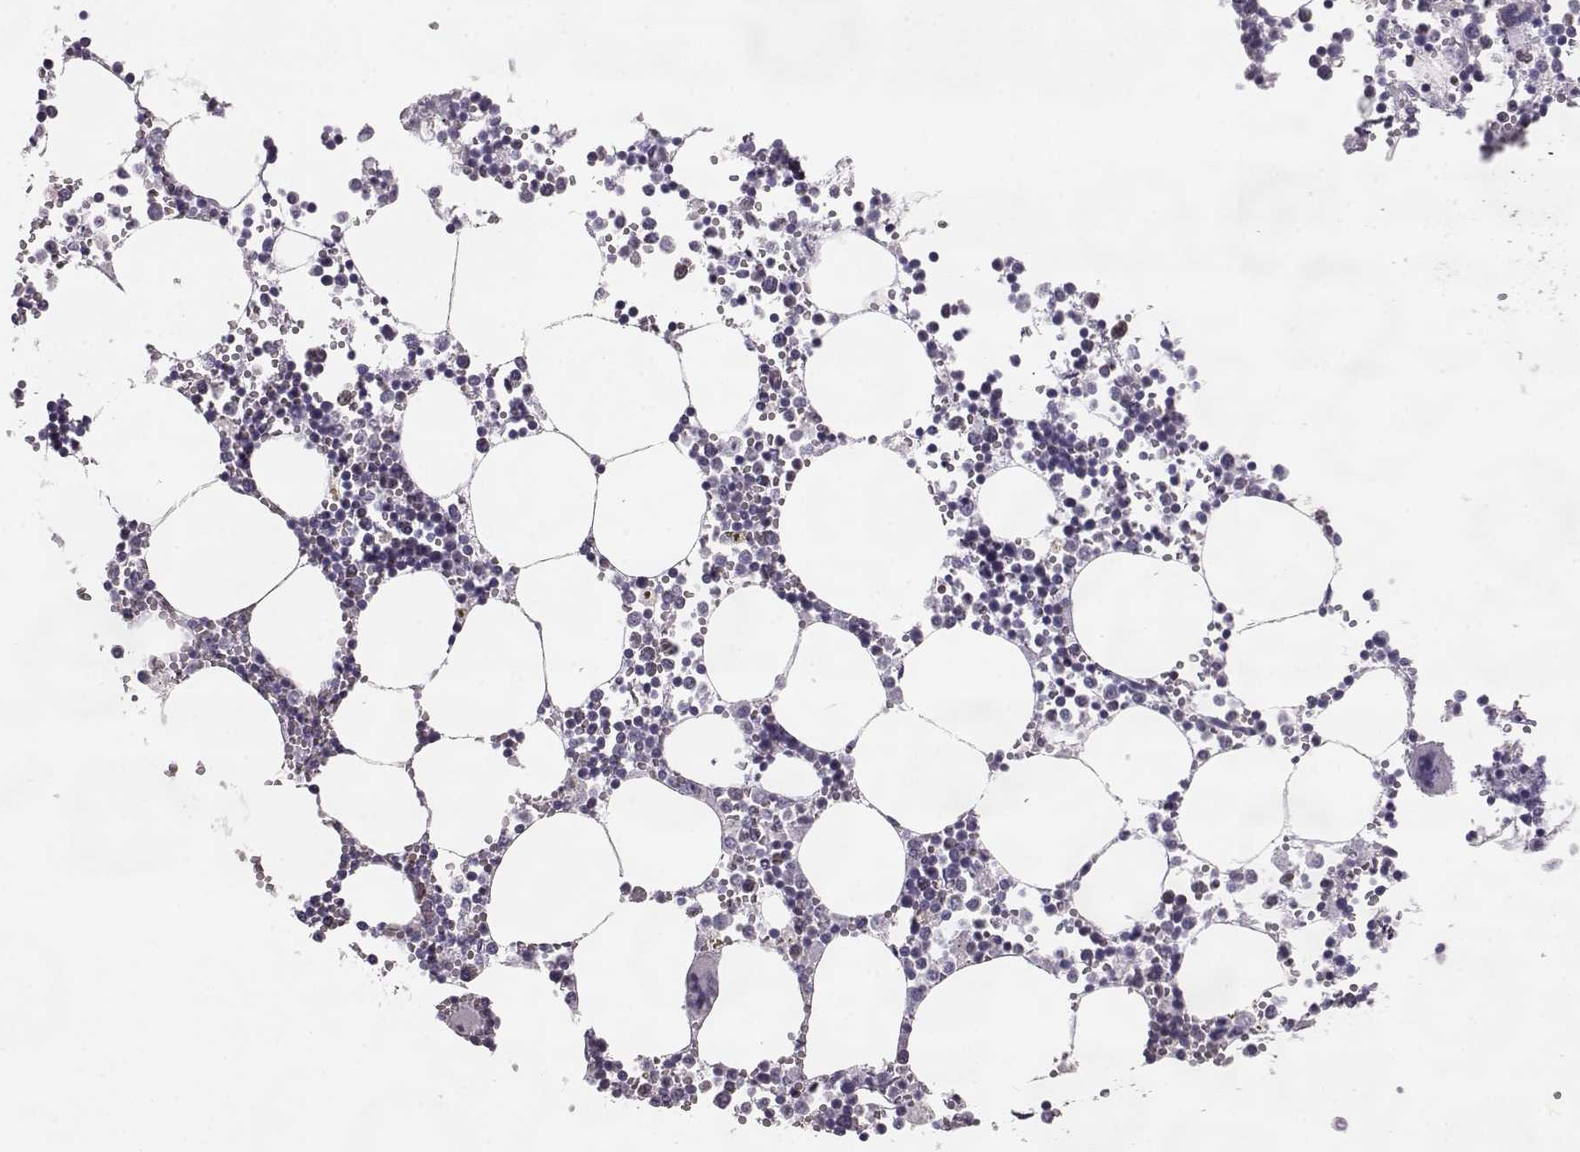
{"staining": {"intensity": "weak", "quantity": "<25%", "location": "cytoplasmic/membranous"}, "tissue": "bone marrow", "cell_type": "Hematopoietic cells", "image_type": "normal", "snomed": [{"axis": "morphology", "description": "Normal tissue, NOS"}, {"axis": "topography", "description": "Bone marrow"}], "caption": "This is an IHC image of benign bone marrow. There is no positivity in hematopoietic cells.", "gene": "ELOVL5", "patient": {"sex": "male", "age": 54}}